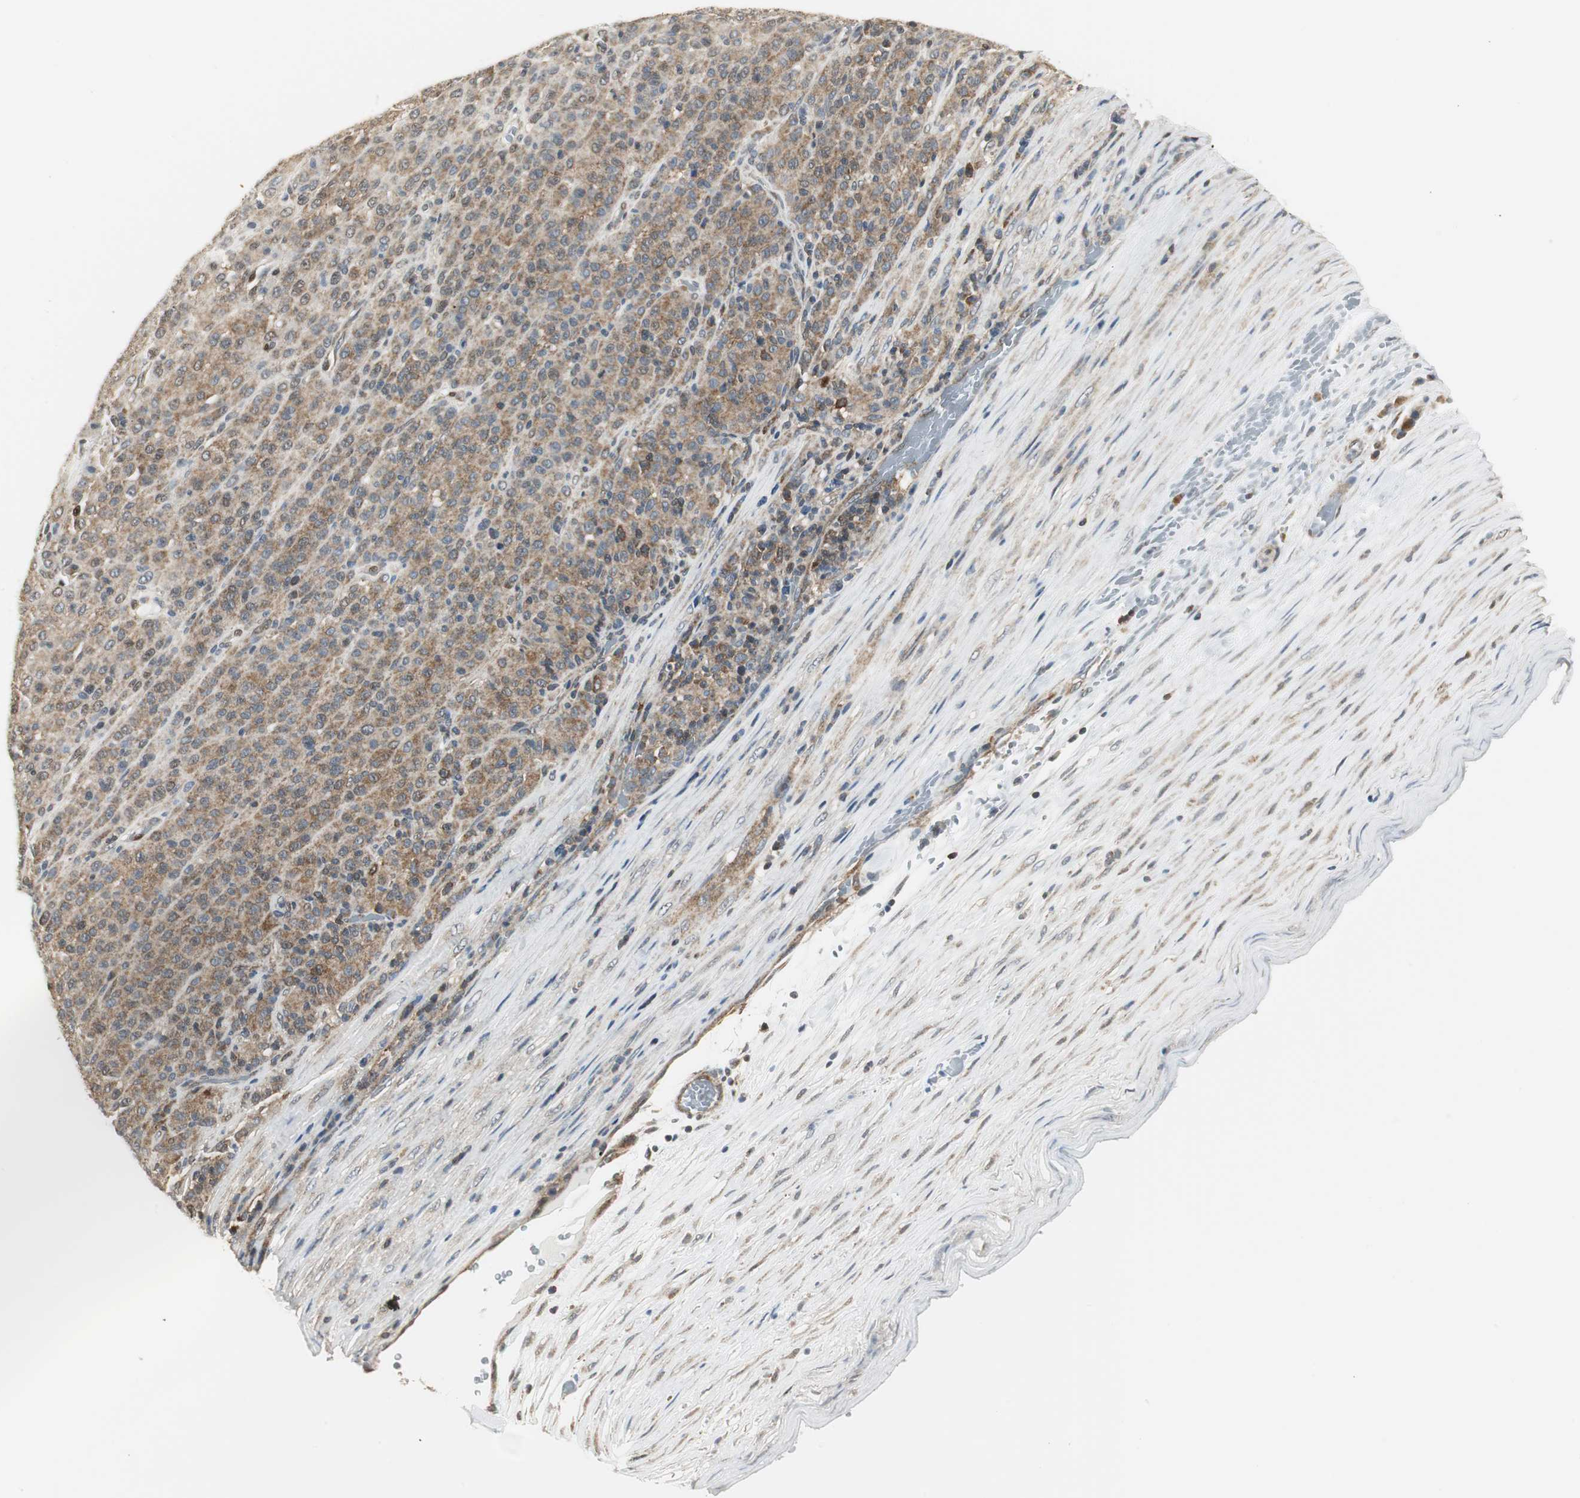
{"staining": {"intensity": "moderate", "quantity": ">75%", "location": "cytoplasmic/membranous"}, "tissue": "melanoma", "cell_type": "Tumor cells", "image_type": "cancer", "snomed": [{"axis": "morphology", "description": "Malignant melanoma, Metastatic site"}, {"axis": "topography", "description": "Pancreas"}], "caption": "Brown immunohistochemical staining in melanoma demonstrates moderate cytoplasmic/membranous expression in approximately >75% of tumor cells.", "gene": "CCT5", "patient": {"sex": "female", "age": 30}}